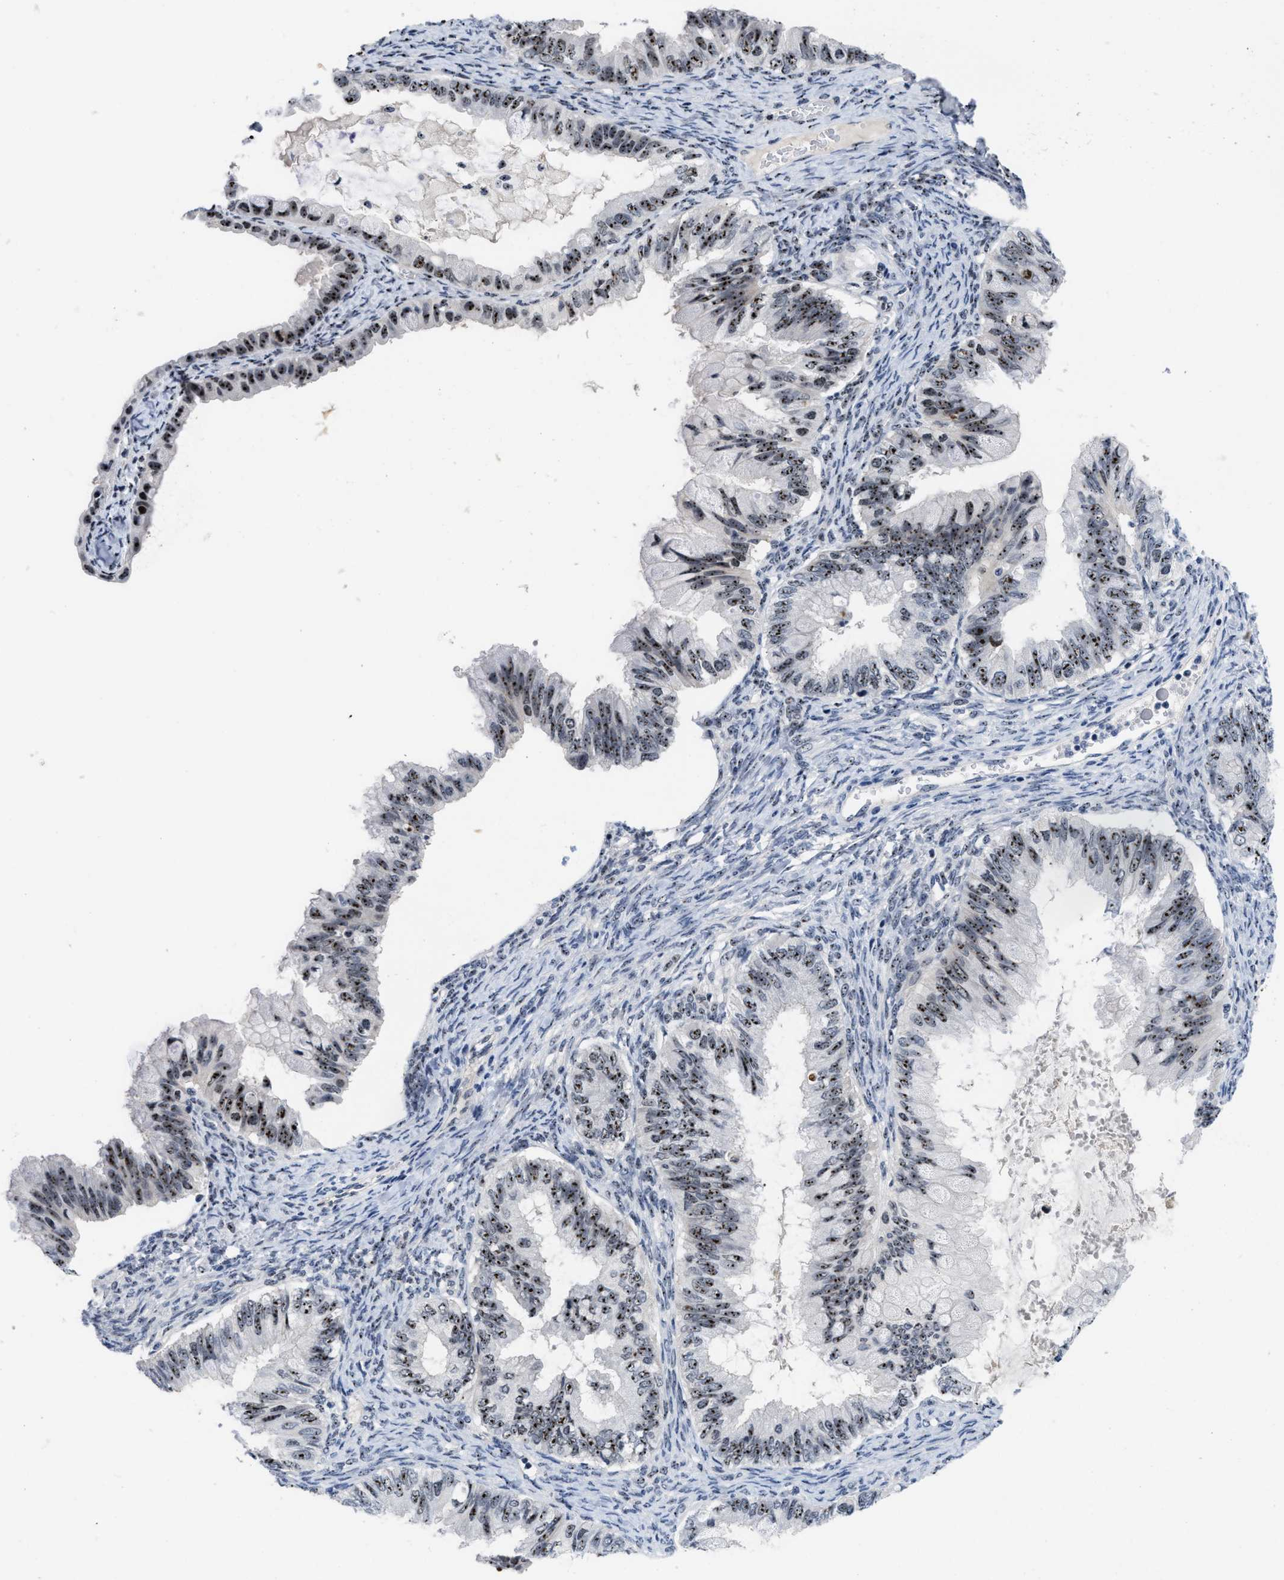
{"staining": {"intensity": "moderate", "quantity": ">75%", "location": "nuclear"}, "tissue": "ovarian cancer", "cell_type": "Tumor cells", "image_type": "cancer", "snomed": [{"axis": "morphology", "description": "Cystadenocarcinoma, mucinous, NOS"}, {"axis": "topography", "description": "Ovary"}], "caption": "The micrograph displays staining of ovarian cancer (mucinous cystadenocarcinoma), revealing moderate nuclear protein expression (brown color) within tumor cells.", "gene": "NOP58", "patient": {"sex": "female", "age": 80}}